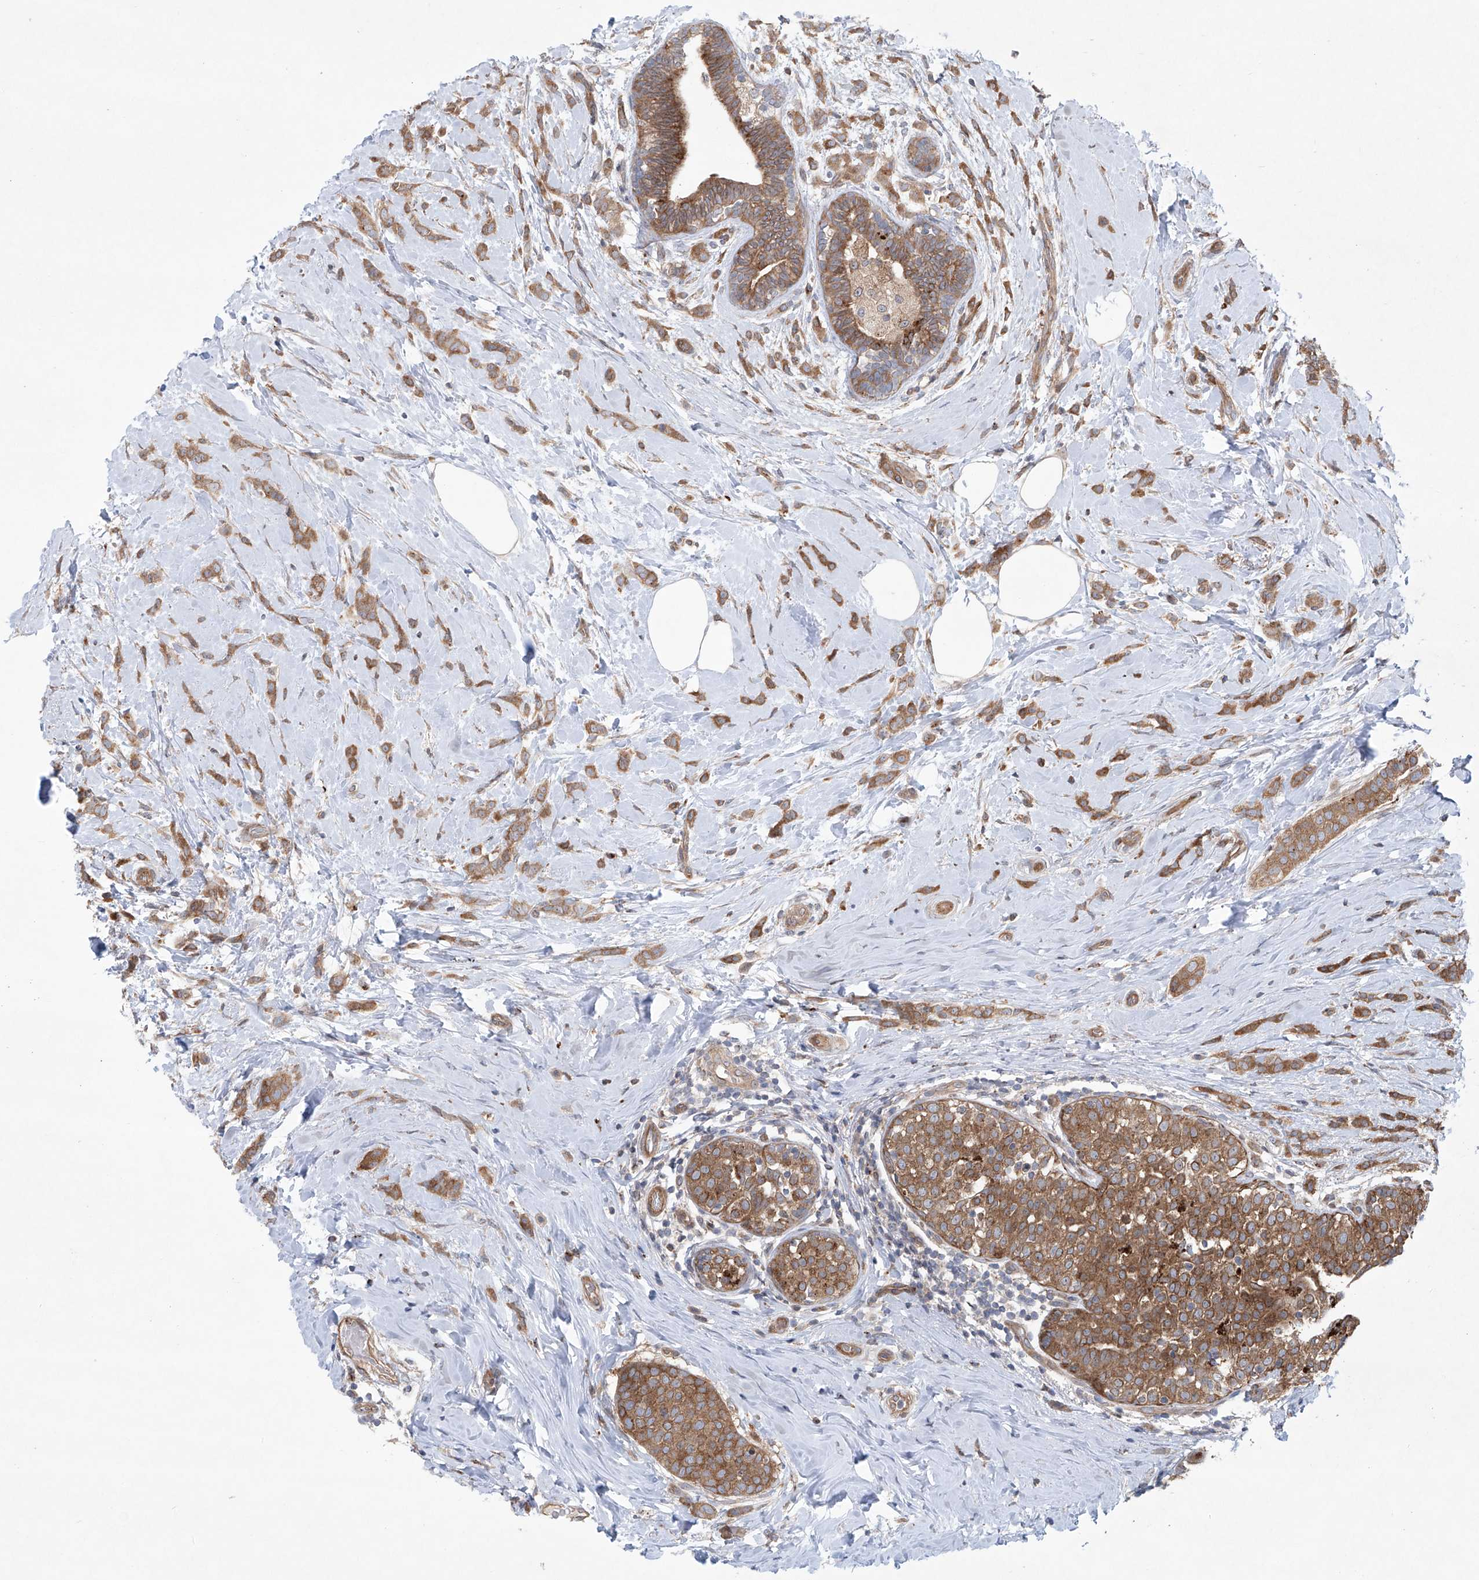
{"staining": {"intensity": "moderate", "quantity": ">75%", "location": "cytoplasmic/membranous"}, "tissue": "breast cancer", "cell_type": "Tumor cells", "image_type": "cancer", "snomed": [{"axis": "morphology", "description": "Lobular carcinoma, in situ"}, {"axis": "morphology", "description": "Lobular carcinoma"}, {"axis": "topography", "description": "Breast"}], "caption": "Immunohistochemistry (IHC) (DAB (3,3'-diaminobenzidine)) staining of breast cancer exhibits moderate cytoplasmic/membranous protein positivity in about >75% of tumor cells.", "gene": "KLC4", "patient": {"sex": "female", "age": 41}}